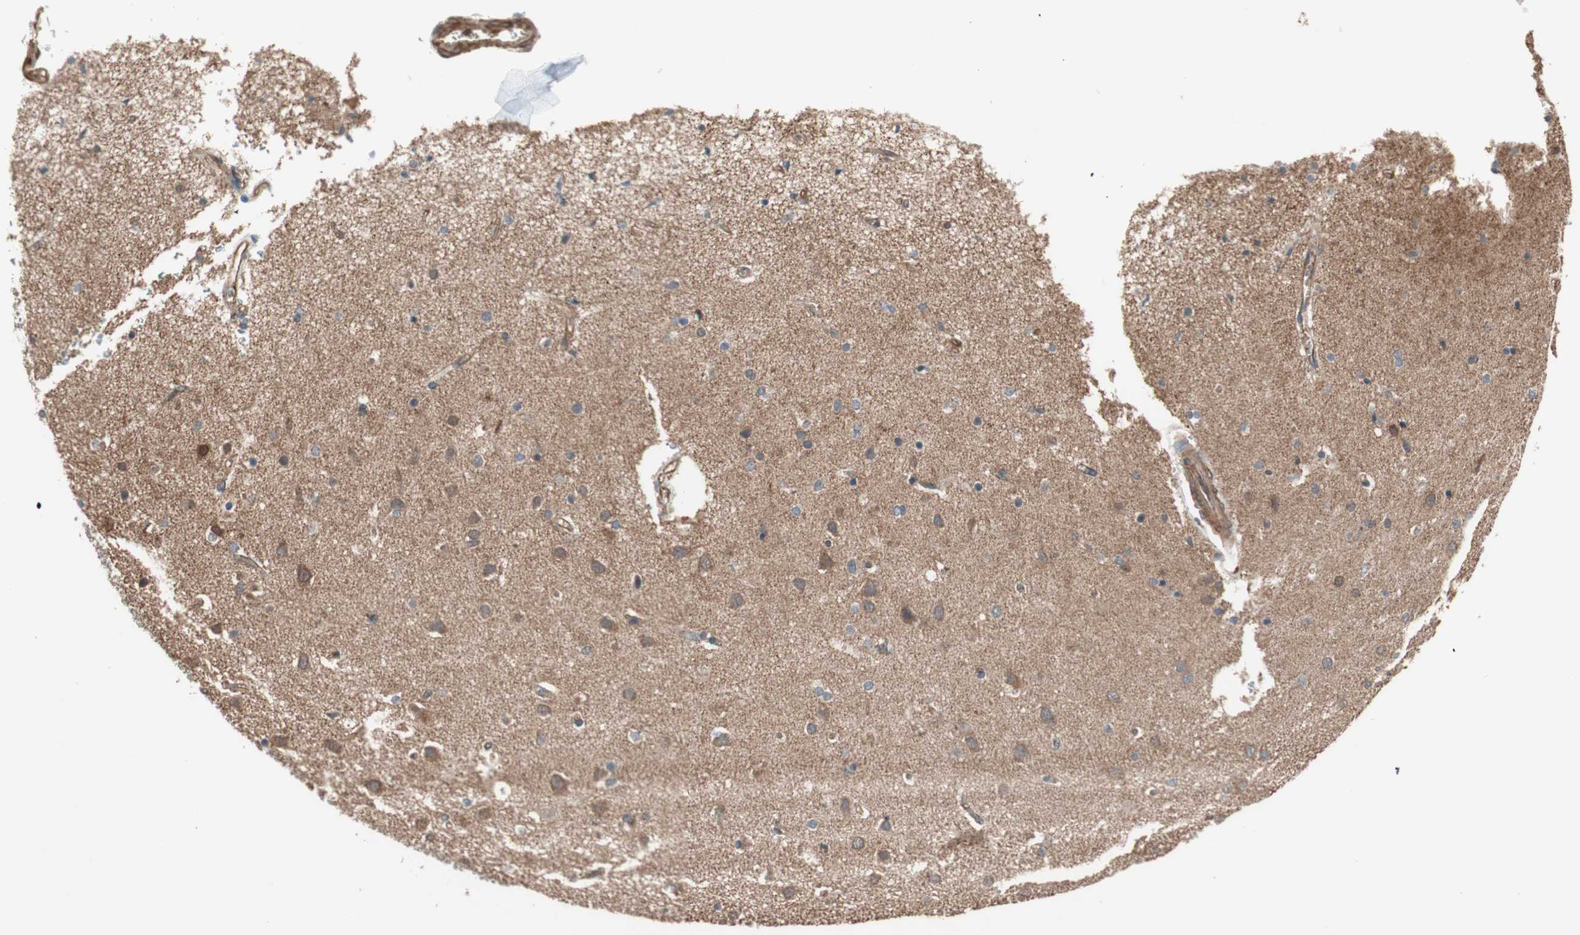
{"staining": {"intensity": "strong", "quantity": ">75%", "location": "cytoplasmic/membranous"}, "tissue": "cerebral cortex", "cell_type": "Endothelial cells", "image_type": "normal", "snomed": [{"axis": "morphology", "description": "Normal tissue, NOS"}, {"axis": "topography", "description": "Cerebral cortex"}], "caption": "Strong cytoplasmic/membranous positivity for a protein is present in approximately >75% of endothelial cells of benign cerebral cortex using immunohistochemistry (IHC).", "gene": "TCP11L1", "patient": {"sex": "female", "age": 54}}